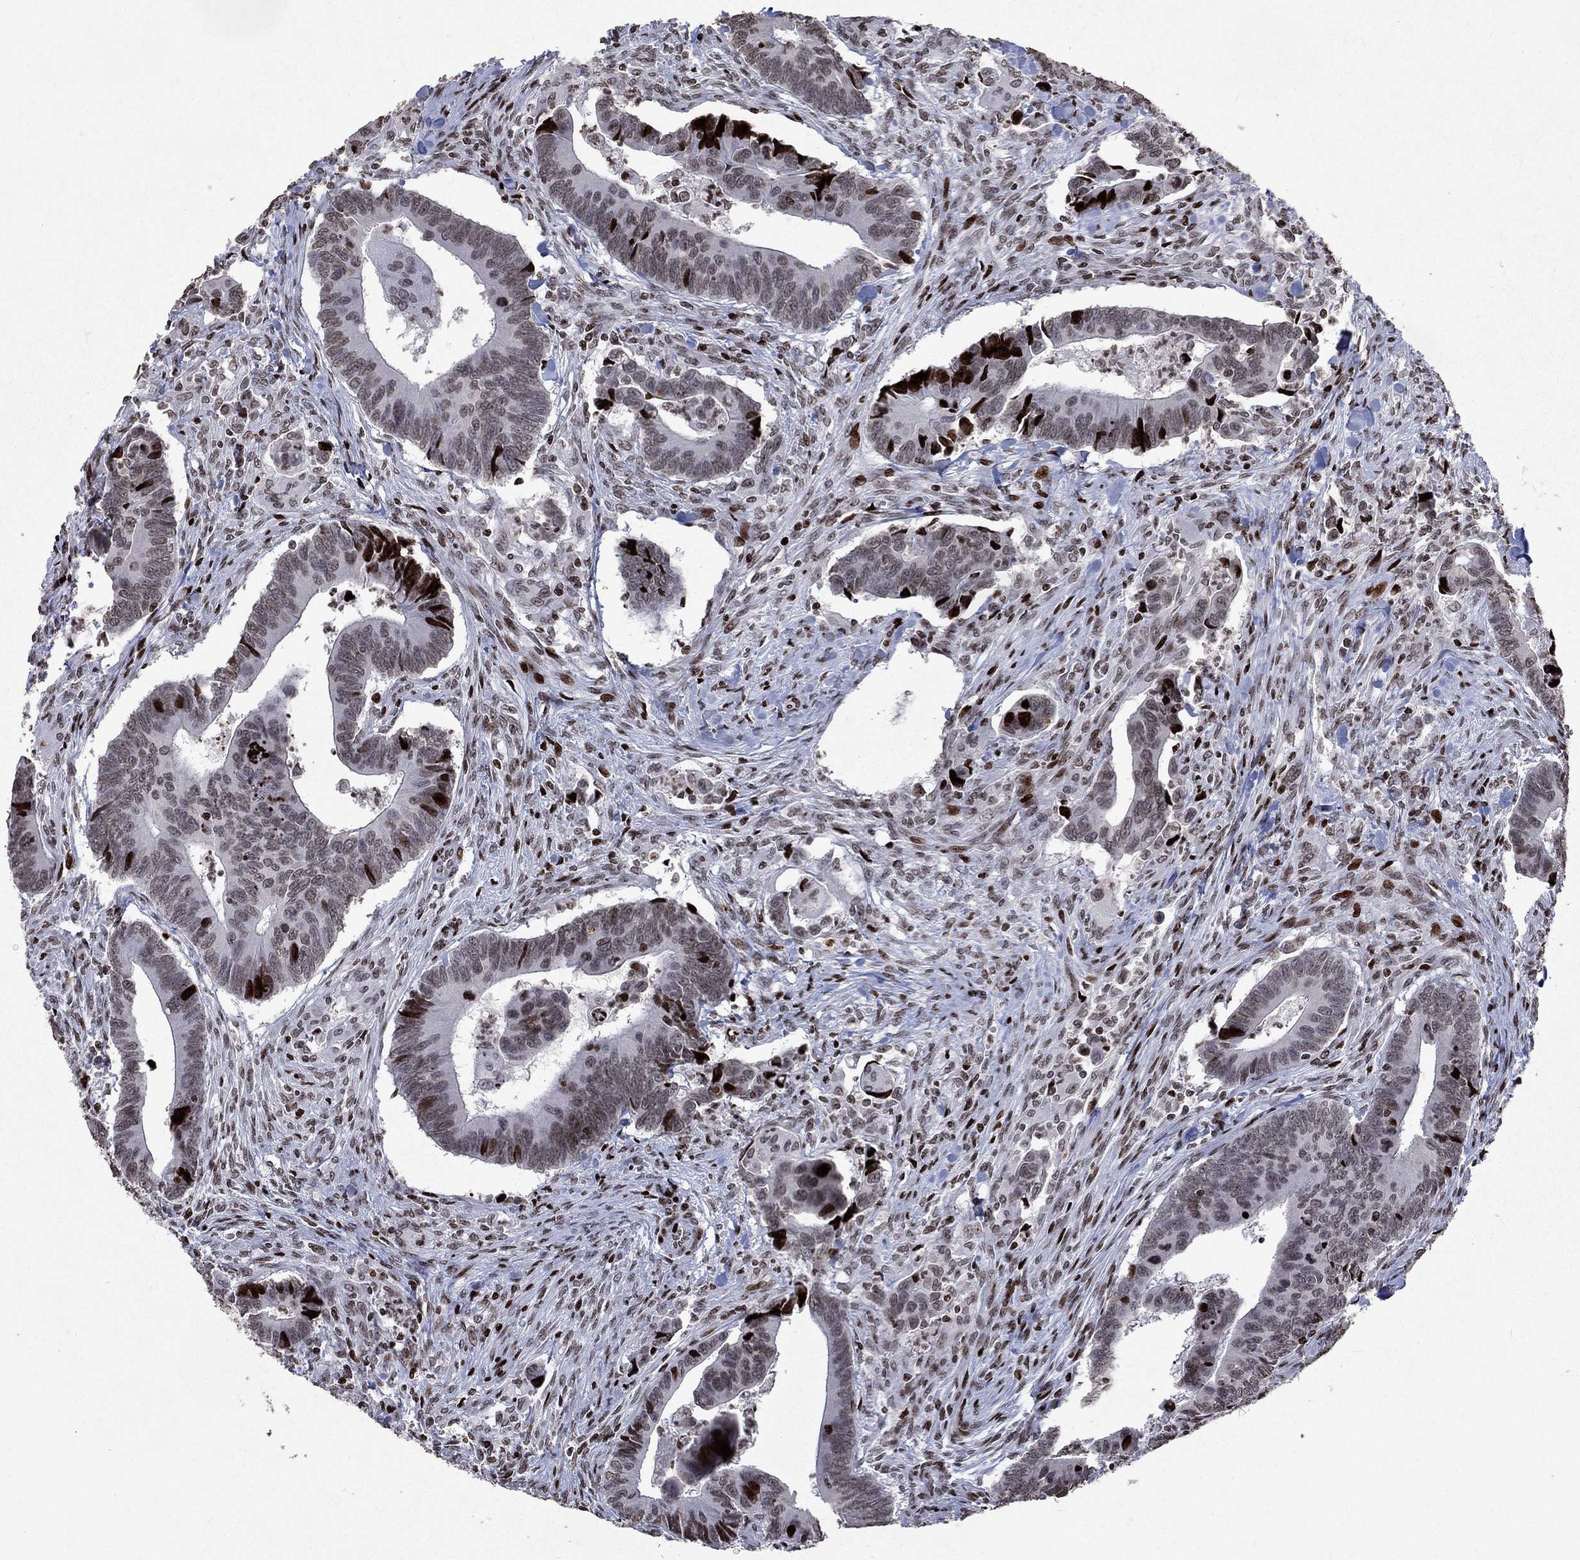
{"staining": {"intensity": "strong", "quantity": "<25%", "location": "nuclear"}, "tissue": "colorectal cancer", "cell_type": "Tumor cells", "image_type": "cancer", "snomed": [{"axis": "morphology", "description": "Adenocarcinoma, NOS"}, {"axis": "topography", "description": "Rectum"}], "caption": "Tumor cells demonstrate medium levels of strong nuclear positivity in about <25% of cells in human colorectal cancer (adenocarcinoma).", "gene": "SRSF3", "patient": {"sex": "male", "age": 67}}